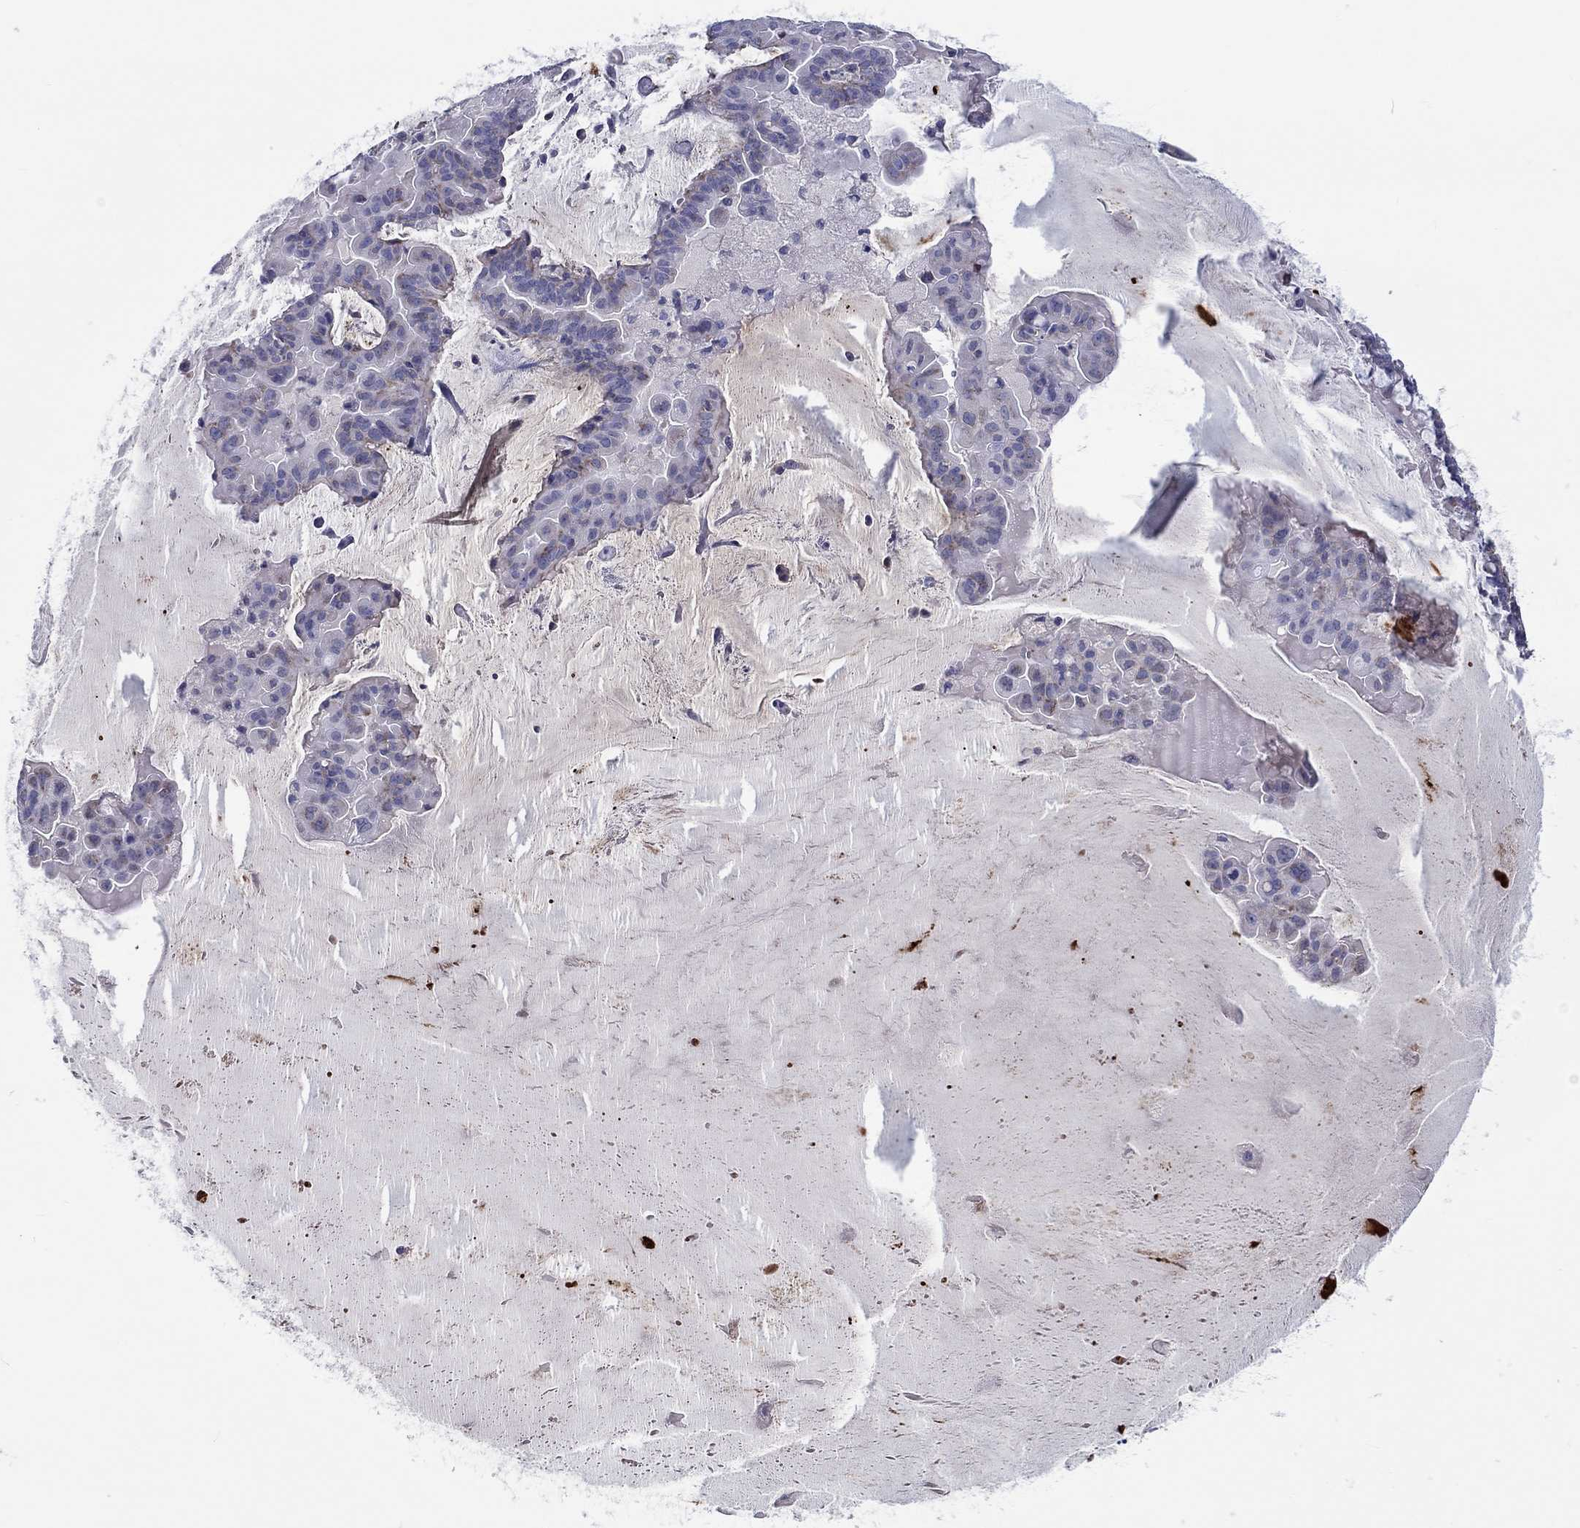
{"staining": {"intensity": "weak", "quantity": "<25%", "location": "cytoplasmic/membranous"}, "tissue": "ovarian cancer", "cell_type": "Tumor cells", "image_type": "cancer", "snomed": [{"axis": "morphology", "description": "Cystadenocarcinoma, mucinous, NOS"}, {"axis": "topography", "description": "Ovary"}], "caption": "Tumor cells show no significant expression in ovarian cancer (mucinous cystadenocarcinoma).", "gene": "TGFBI", "patient": {"sex": "female", "age": 63}}